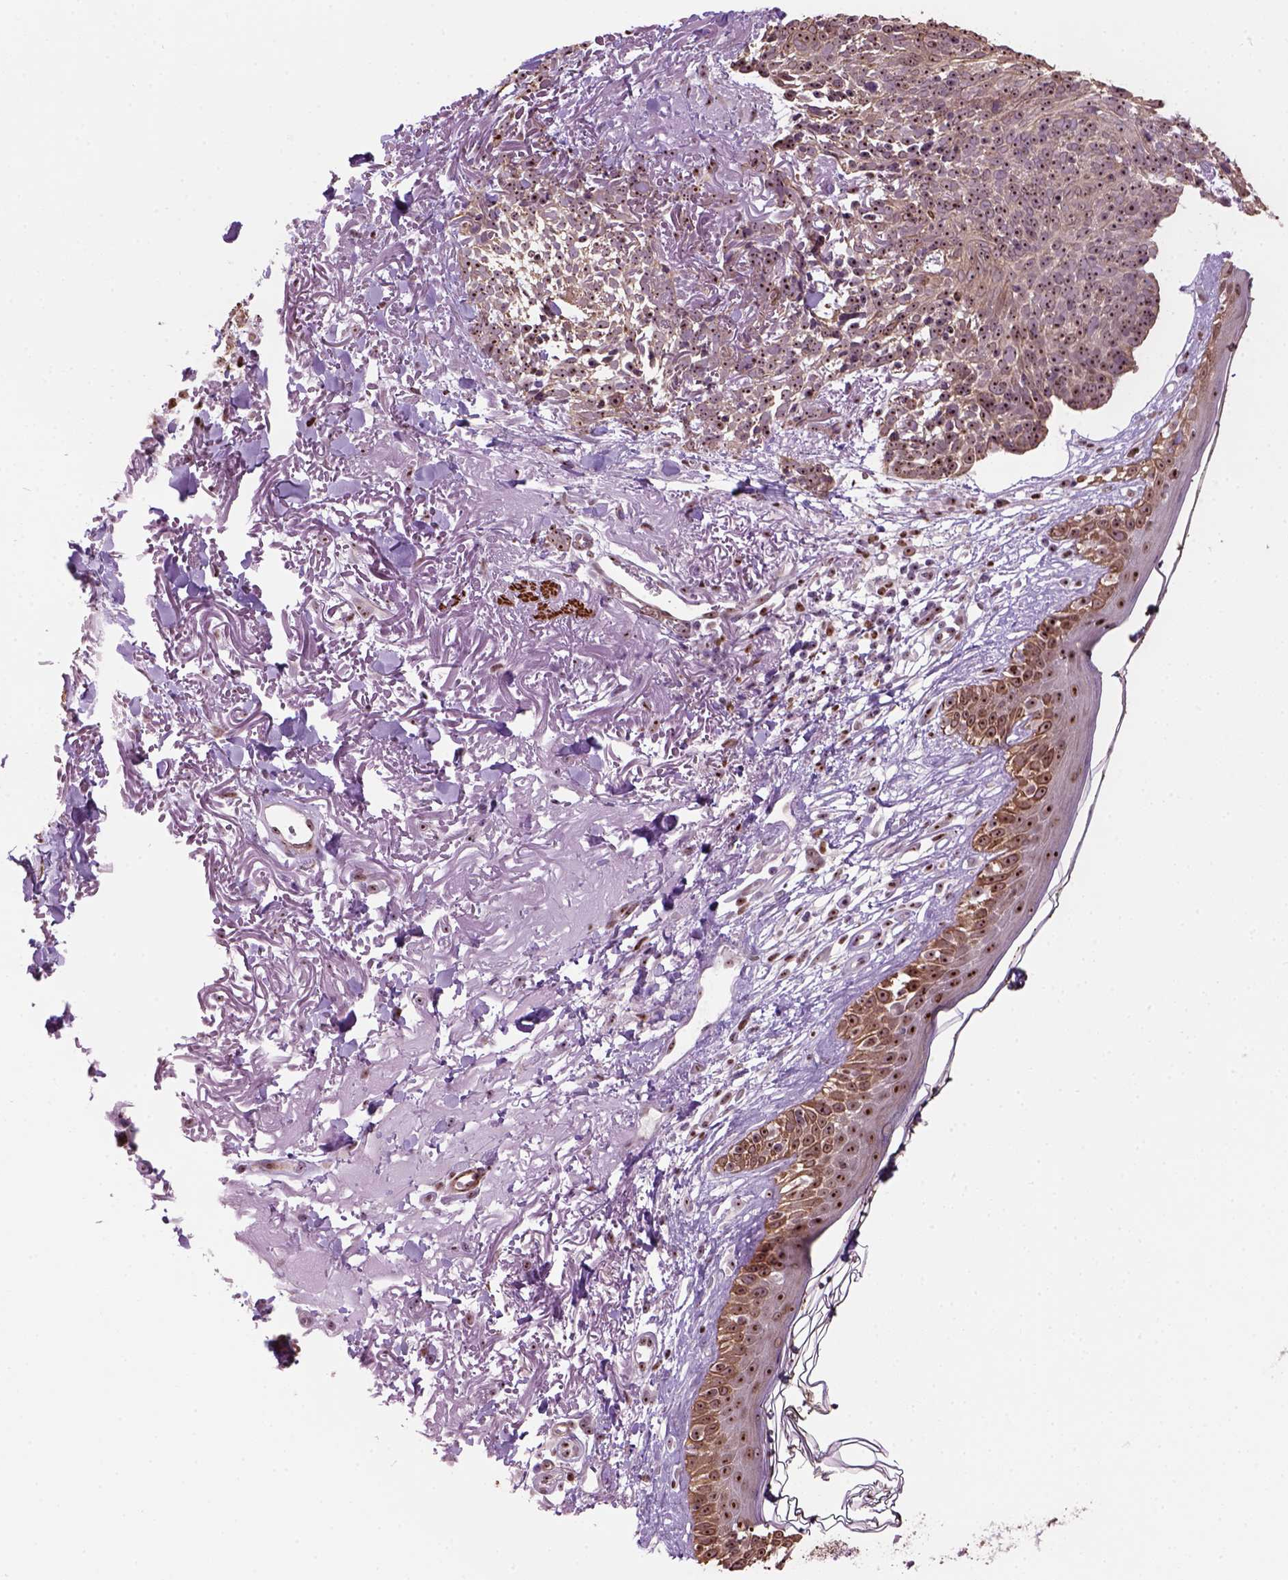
{"staining": {"intensity": "moderate", "quantity": ">75%", "location": "nuclear"}, "tissue": "skin cancer", "cell_type": "Tumor cells", "image_type": "cancer", "snomed": [{"axis": "morphology", "description": "Basal cell carcinoma"}, {"axis": "morphology", "description": "BCC, high aggressive"}, {"axis": "topography", "description": "Skin"}], "caption": "The histopathology image demonstrates a brown stain indicating the presence of a protein in the nuclear of tumor cells in skin cancer. (DAB = brown stain, brightfield microscopy at high magnification).", "gene": "RRS1", "patient": {"sex": "female", "age": 86}}